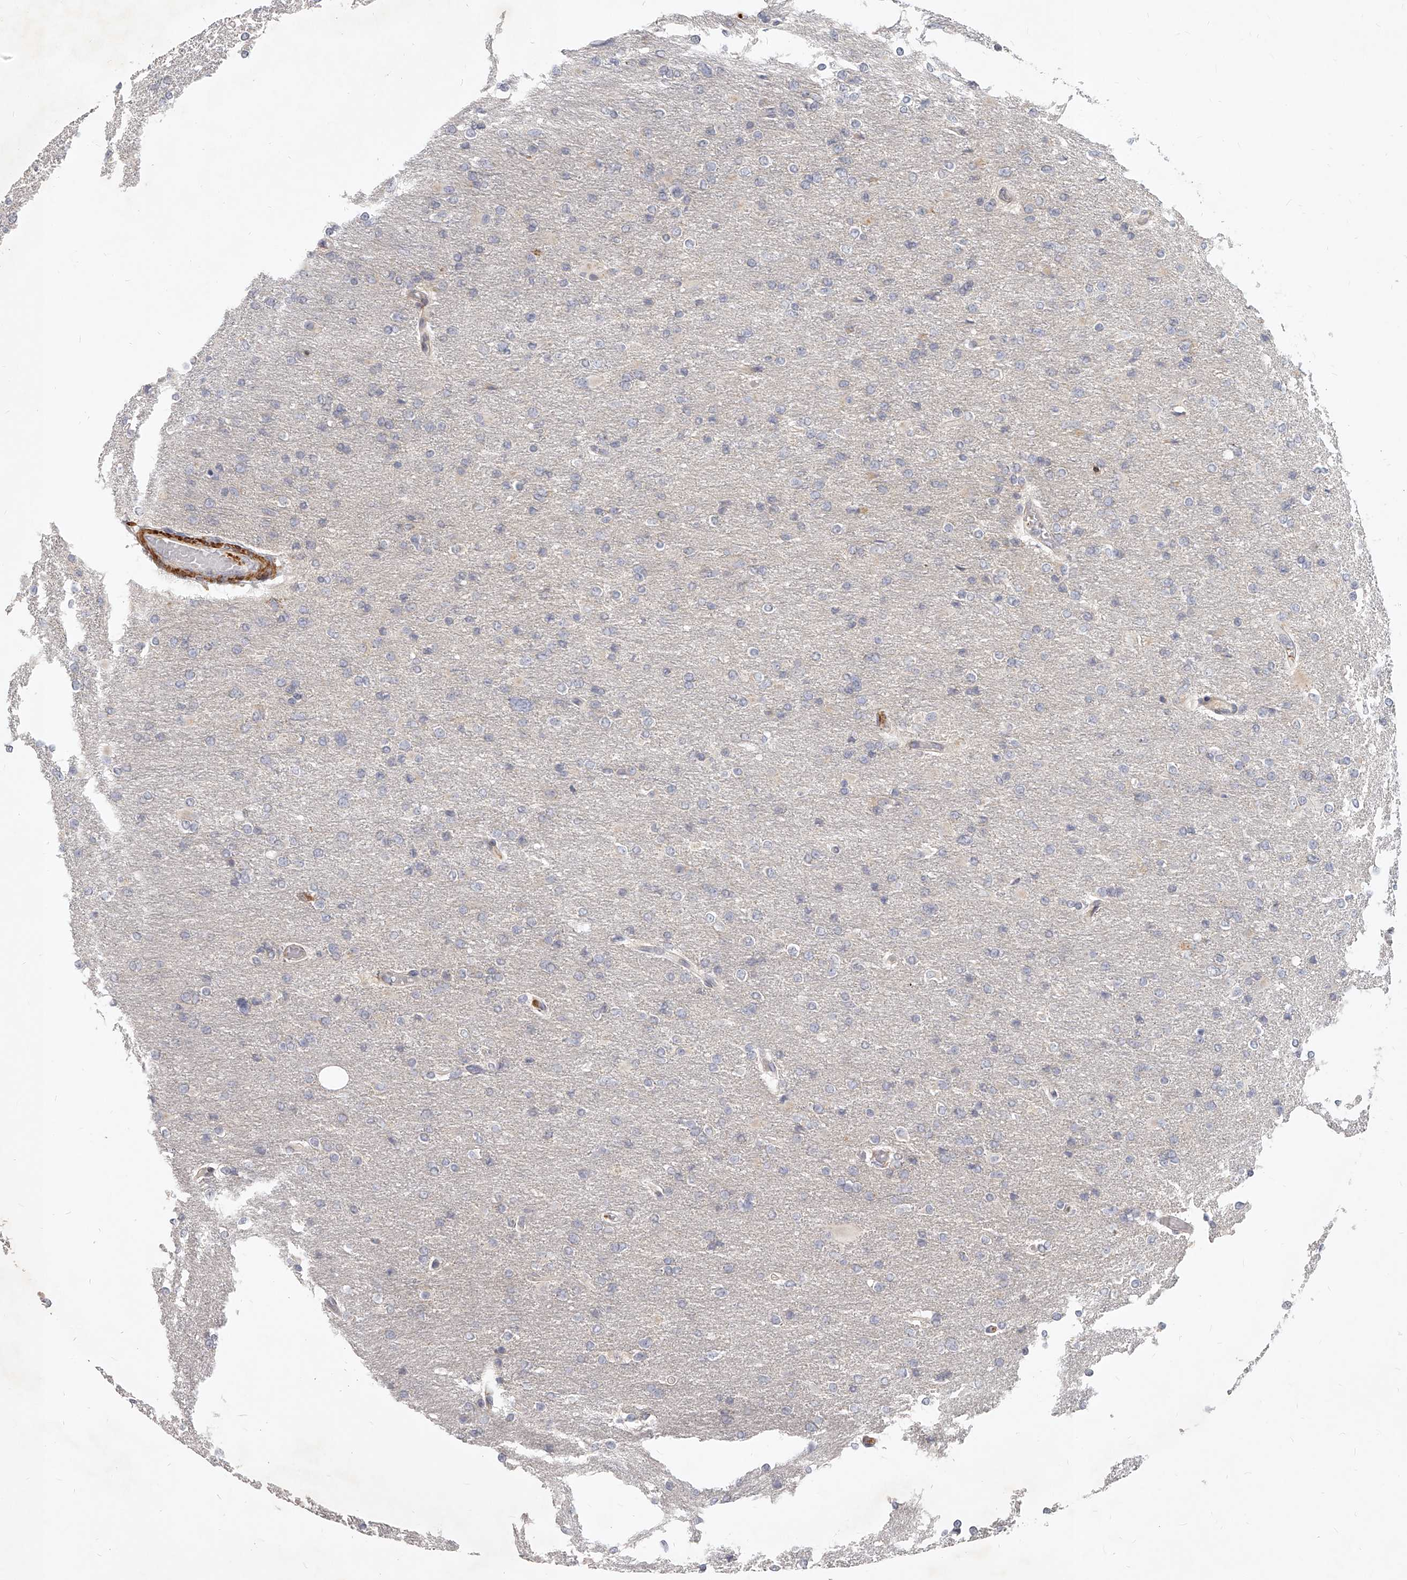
{"staining": {"intensity": "negative", "quantity": "none", "location": "none"}, "tissue": "glioma", "cell_type": "Tumor cells", "image_type": "cancer", "snomed": [{"axis": "morphology", "description": "Glioma, malignant, High grade"}, {"axis": "topography", "description": "Cerebral cortex"}], "caption": "This is a histopathology image of immunohistochemistry (IHC) staining of glioma, which shows no staining in tumor cells. (Brightfield microscopy of DAB immunohistochemistry (IHC) at high magnification).", "gene": "SLC37A1", "patient": {"sex": "female", "age": 36}}